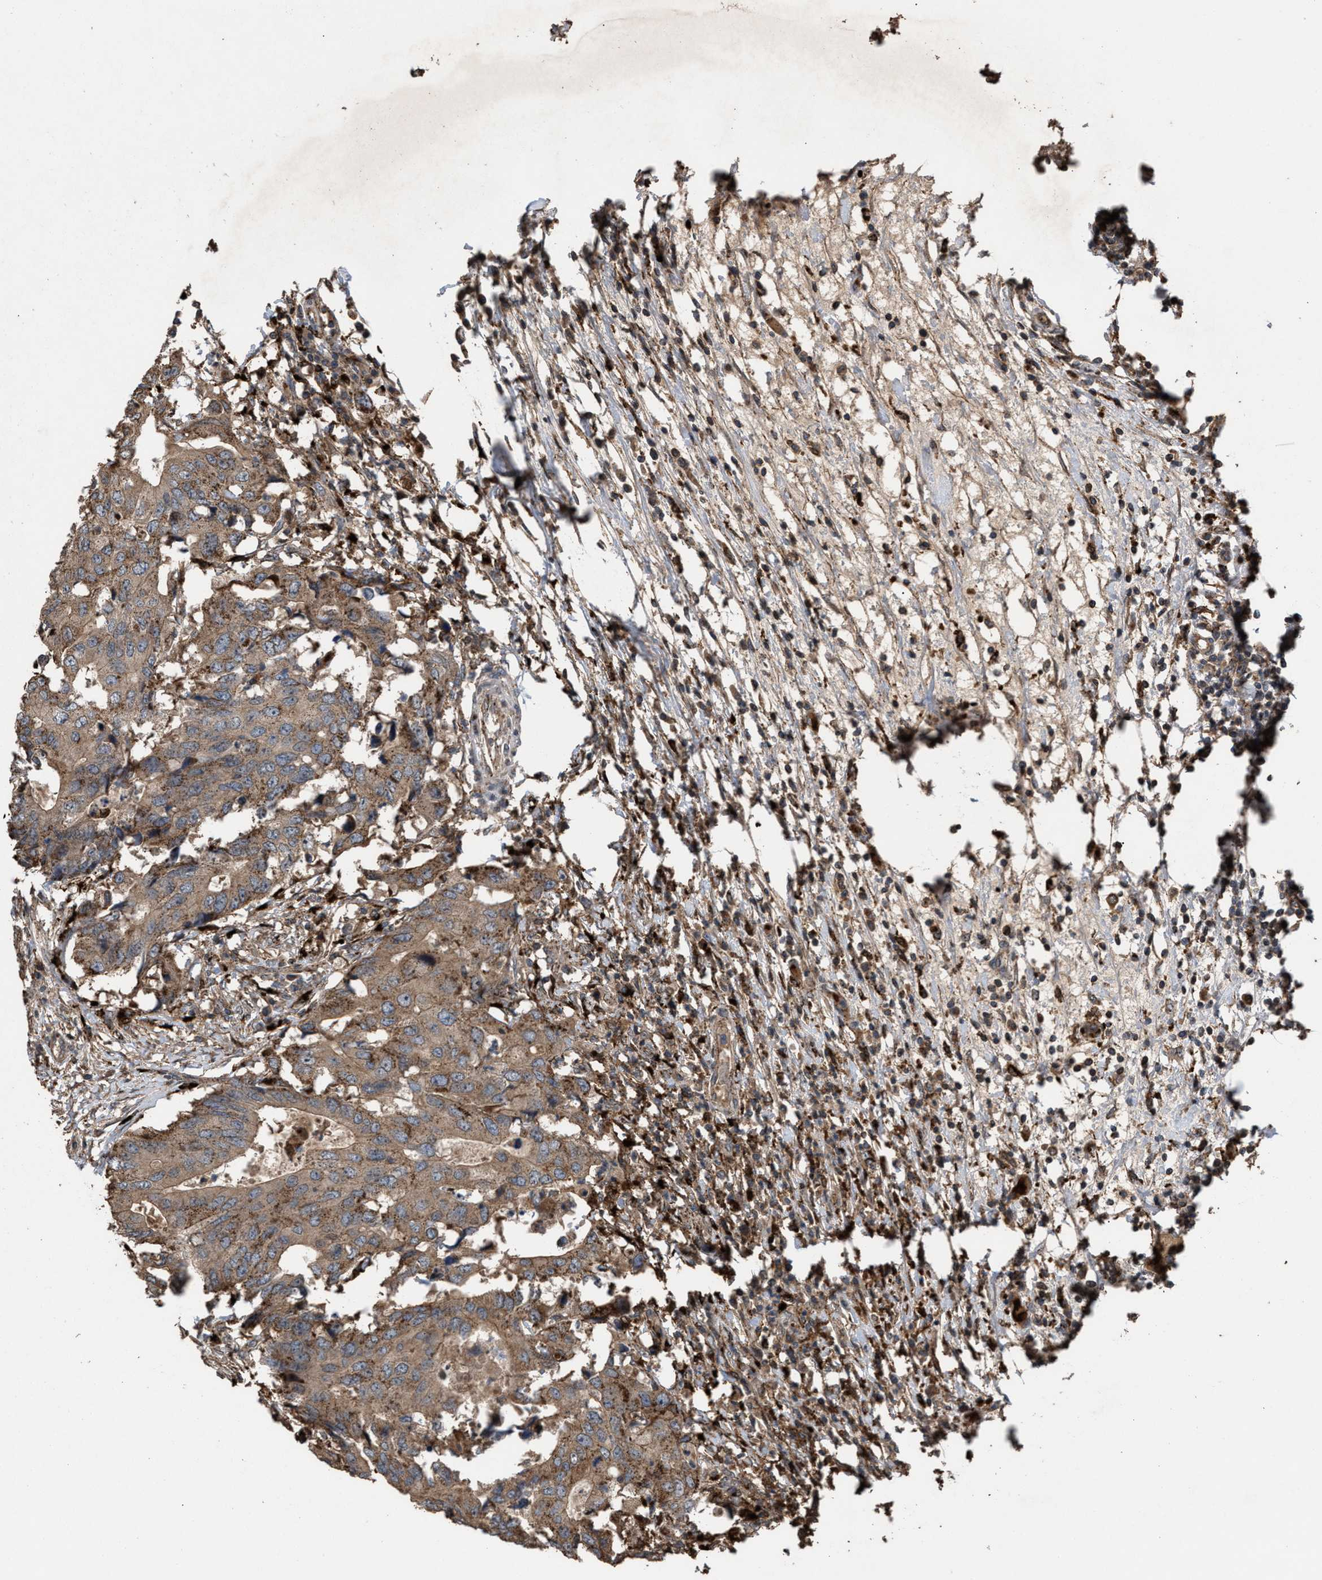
{"staining": {"intensity": "moderate", "quantity": ">75%", "location": "cytoplasmic/membranous"}, "tissue": "colorectal cancer", "cell_type": "Tumor cells", "image_type": "cancer", "snomed": [{"axis": "morphology", "description": "Adenocarcinoma, NOS"}, {"axis": "topography", "description": "Colon"}], "caption": "Protein staining exhibits moderate cytoplasmic/membranous expression in approximately >75% of tumor cells in colorectal cancer (adenocarcinoma).", "gene": "ELMO3", "patient": {"sex": "male", "age": 71}}